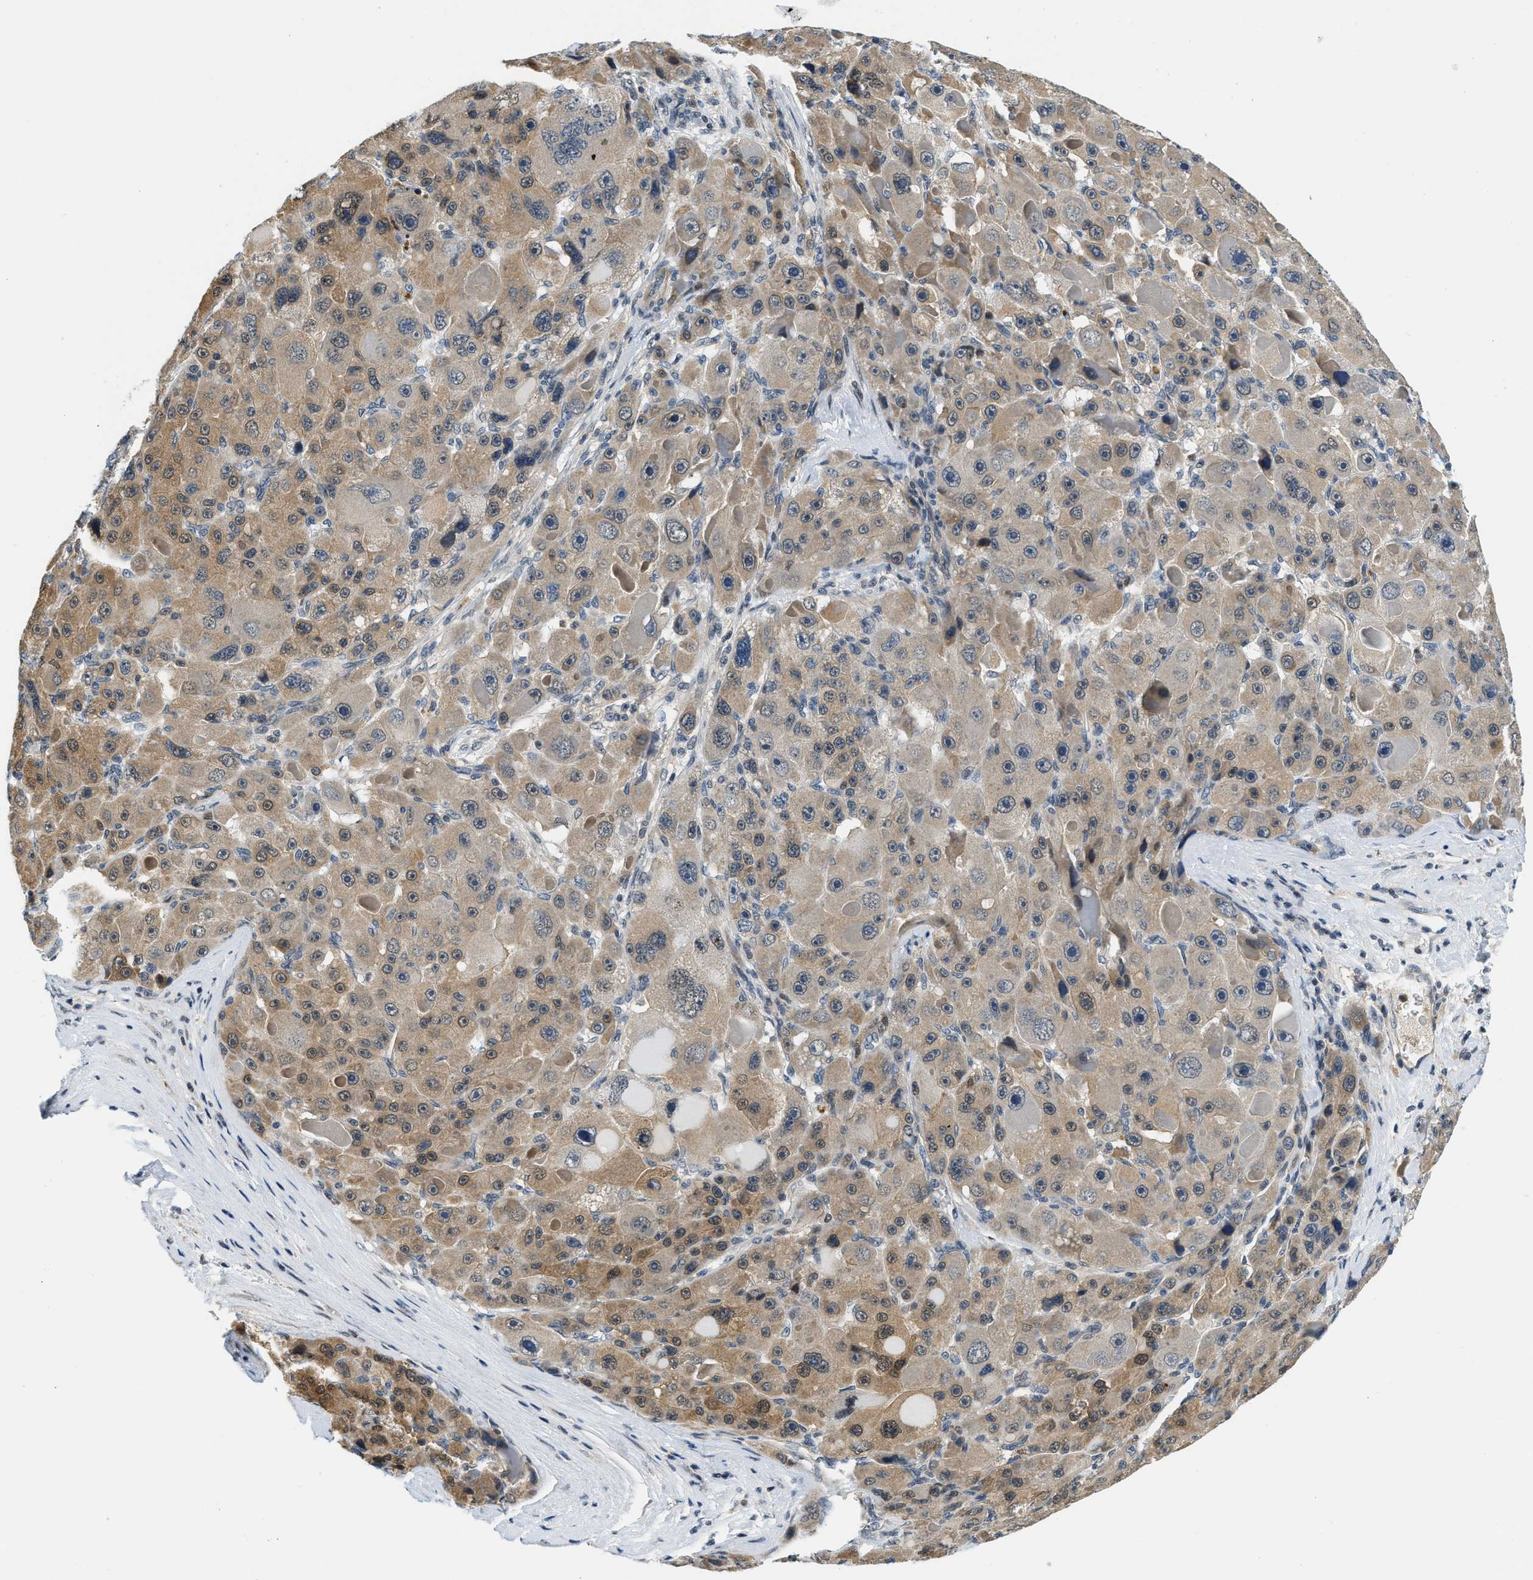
{"staining": {"intensity": "moderate", "quantity": "25%-75%", "location": "cytoplasmic/membranous,nuclear"}, "tissue": "liver cancer", "cell_type": "Tumor cells", "image_type": "cancer", "snomed": [{"axis": "morphology", "description": "Carcinoma, Hepatocellular, NOS"}, {"axis": "topography", "description": "Liver"}], "caption": "The immunohistochemical stain shows moderate cytoplasmic/membranous and nuclear staining in tumor cells of liver cancer tissue.", "gene": "KMT2A", "patient": {"sex": "male", "age": 76}}